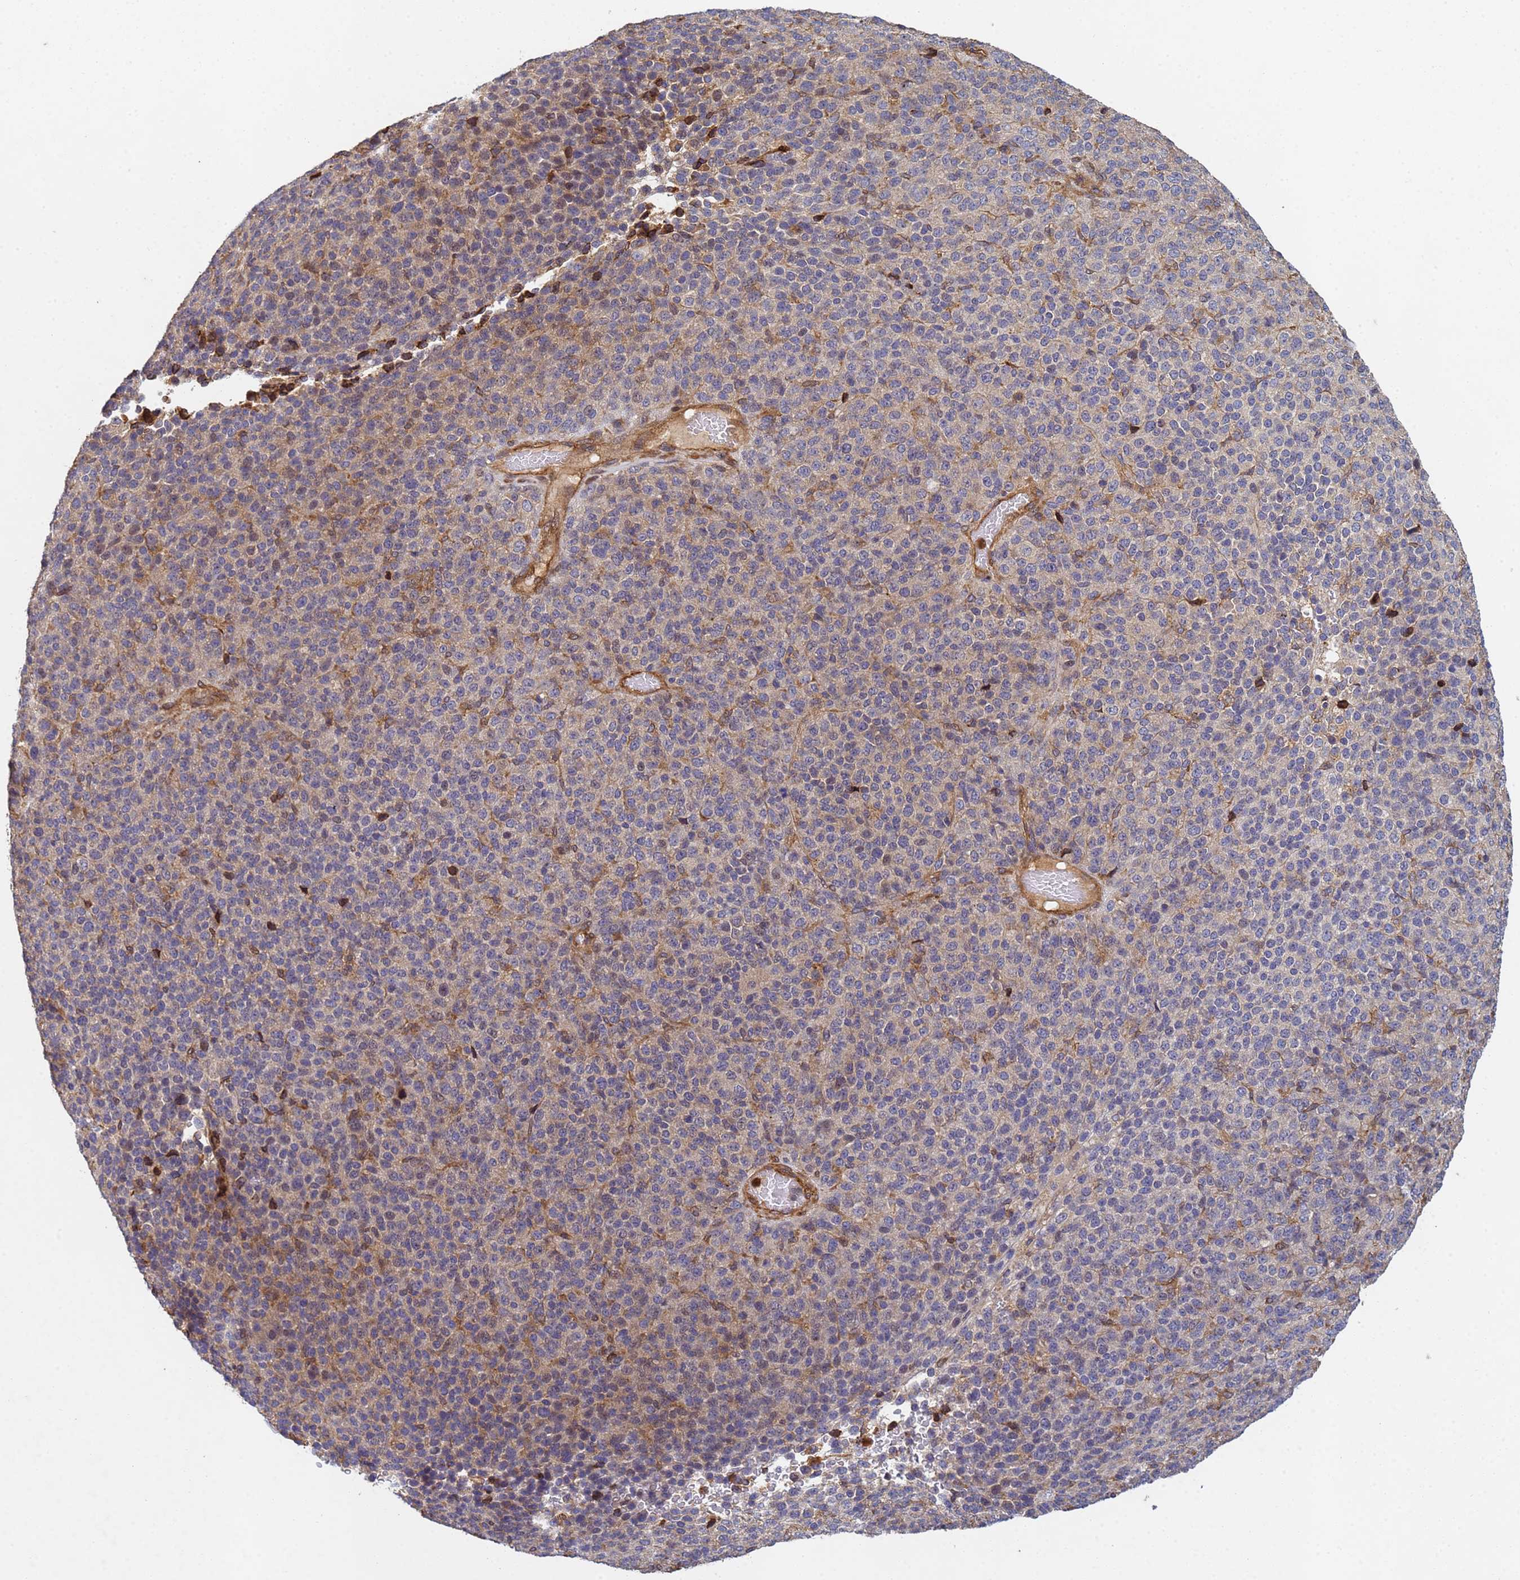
{"staining": {"intensity": "weak", "quantity": "<25%", "location": "cytoplasmic/membranous"}, "tissue": "melanoma", "cell_type": "Tumor cells", "image_type": "cancer", "snomed": [{"axis": "morphology", "description": "Malignant melanoma, Metastatic site"}, {"axis": "topography", "description": "Brain"}], "caption": "The micrograph reveals no staining of tumor cells in melanoma.", "gene": "C8orf34", "patient": {"sex": "female", "age": 56}}